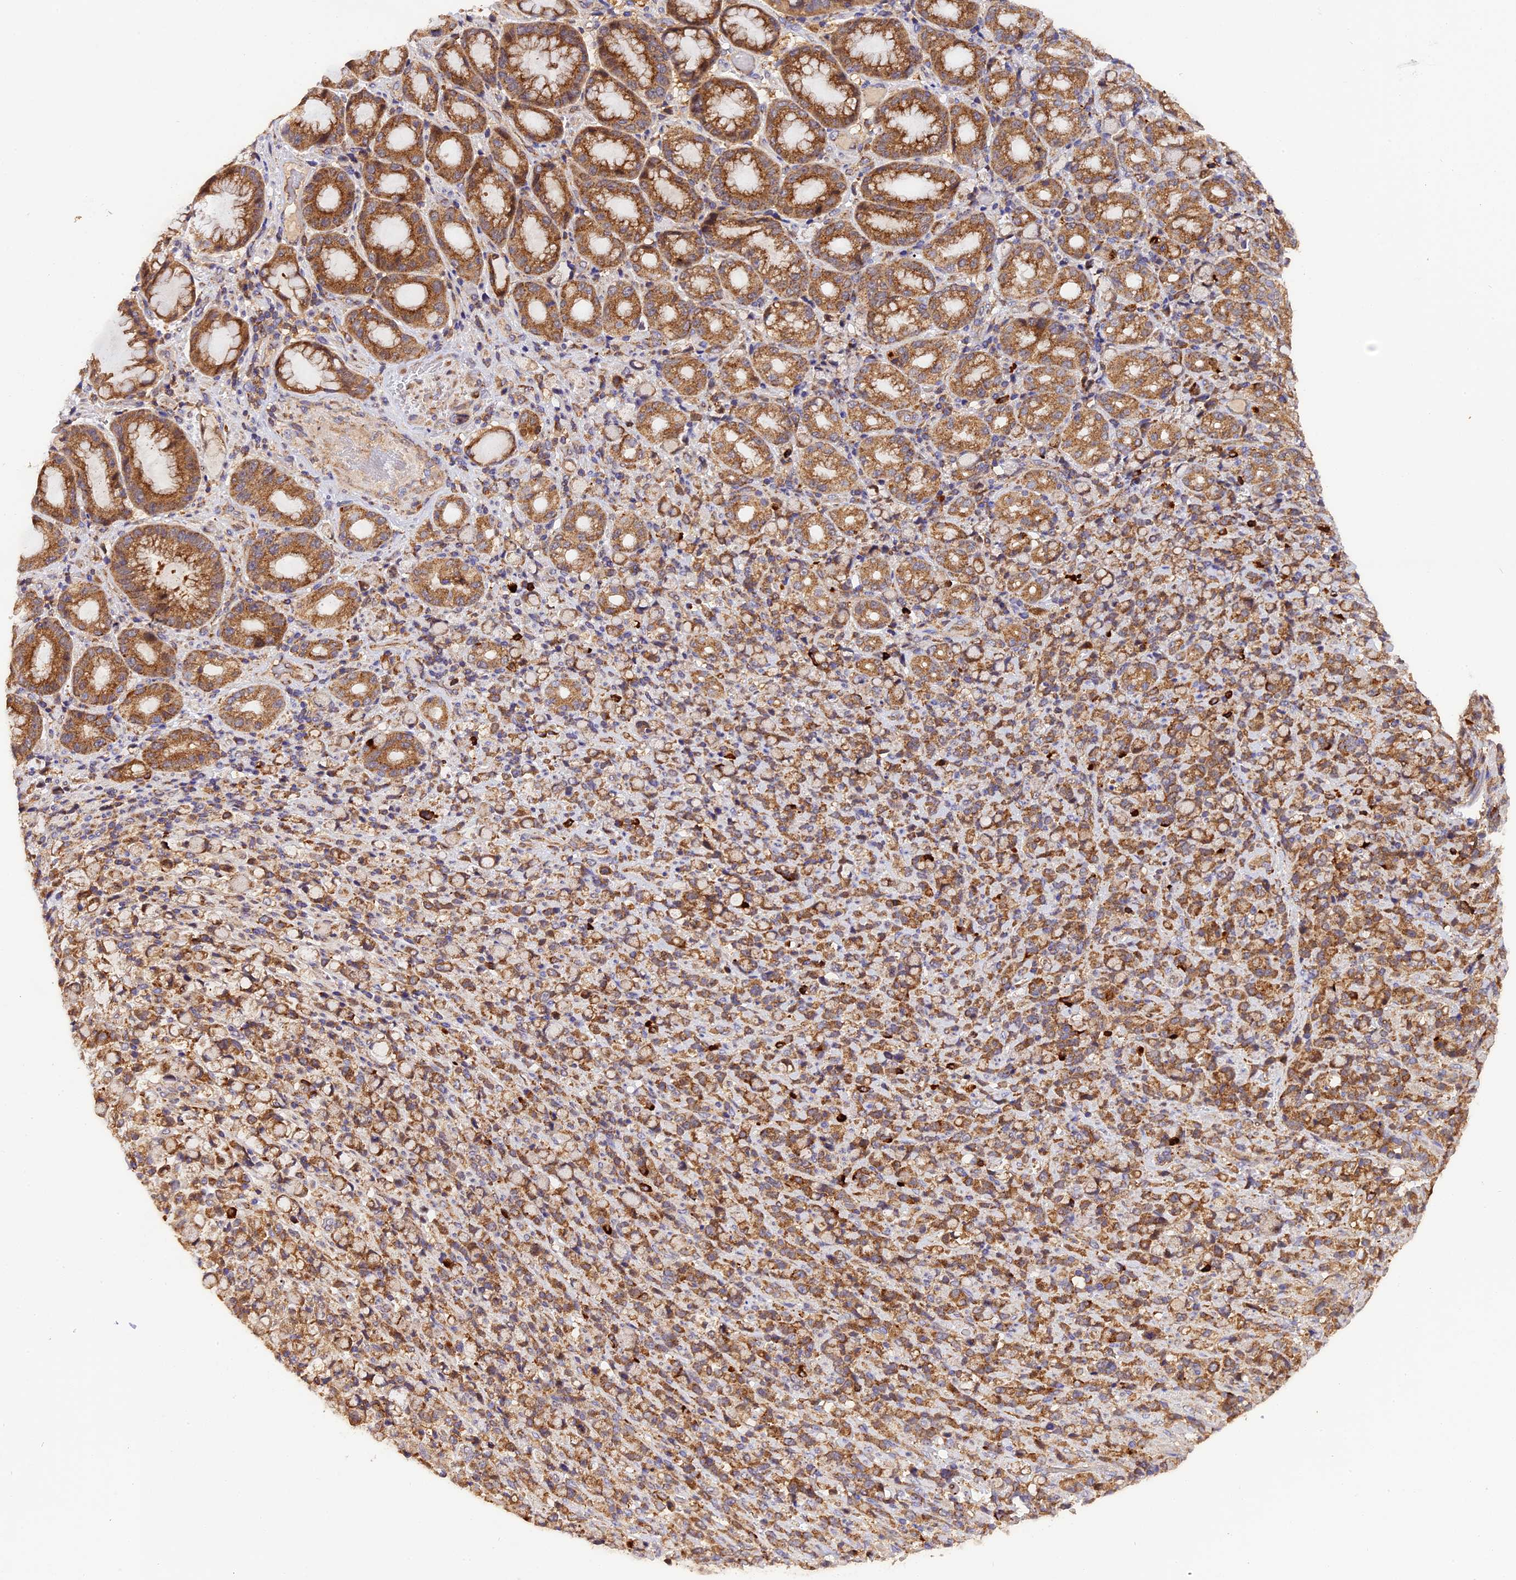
{"staining": {"intensity": "moderate", "quantity": ">75%", "location": "cytoplasmic/membranous"}, "tissue": "stomach cancer", "cell_type": "Tumor cells", "image_type": "cancer", "snomed": [{"axis": "morphology", "description": "Normal tissue, NOS"}, {"axis": "morphology", "description": "Adenocarcinoma, NOS"}, {"axis": "topography", "description": "Stomach"}], "caption": "Immunohistochemistry (IHC) histopathology image of neoplastic tissue: human stomach adenocarcinoma stained using immunohistochemistry shows medium levels of moderate protein expression localized specifically in the cytoplasmic/membranous of tumor cells, appearing as a cytoplasmic/membranous brown color.", "gene": "PEX3", "patient": {"sex": "female", "age": 79}}